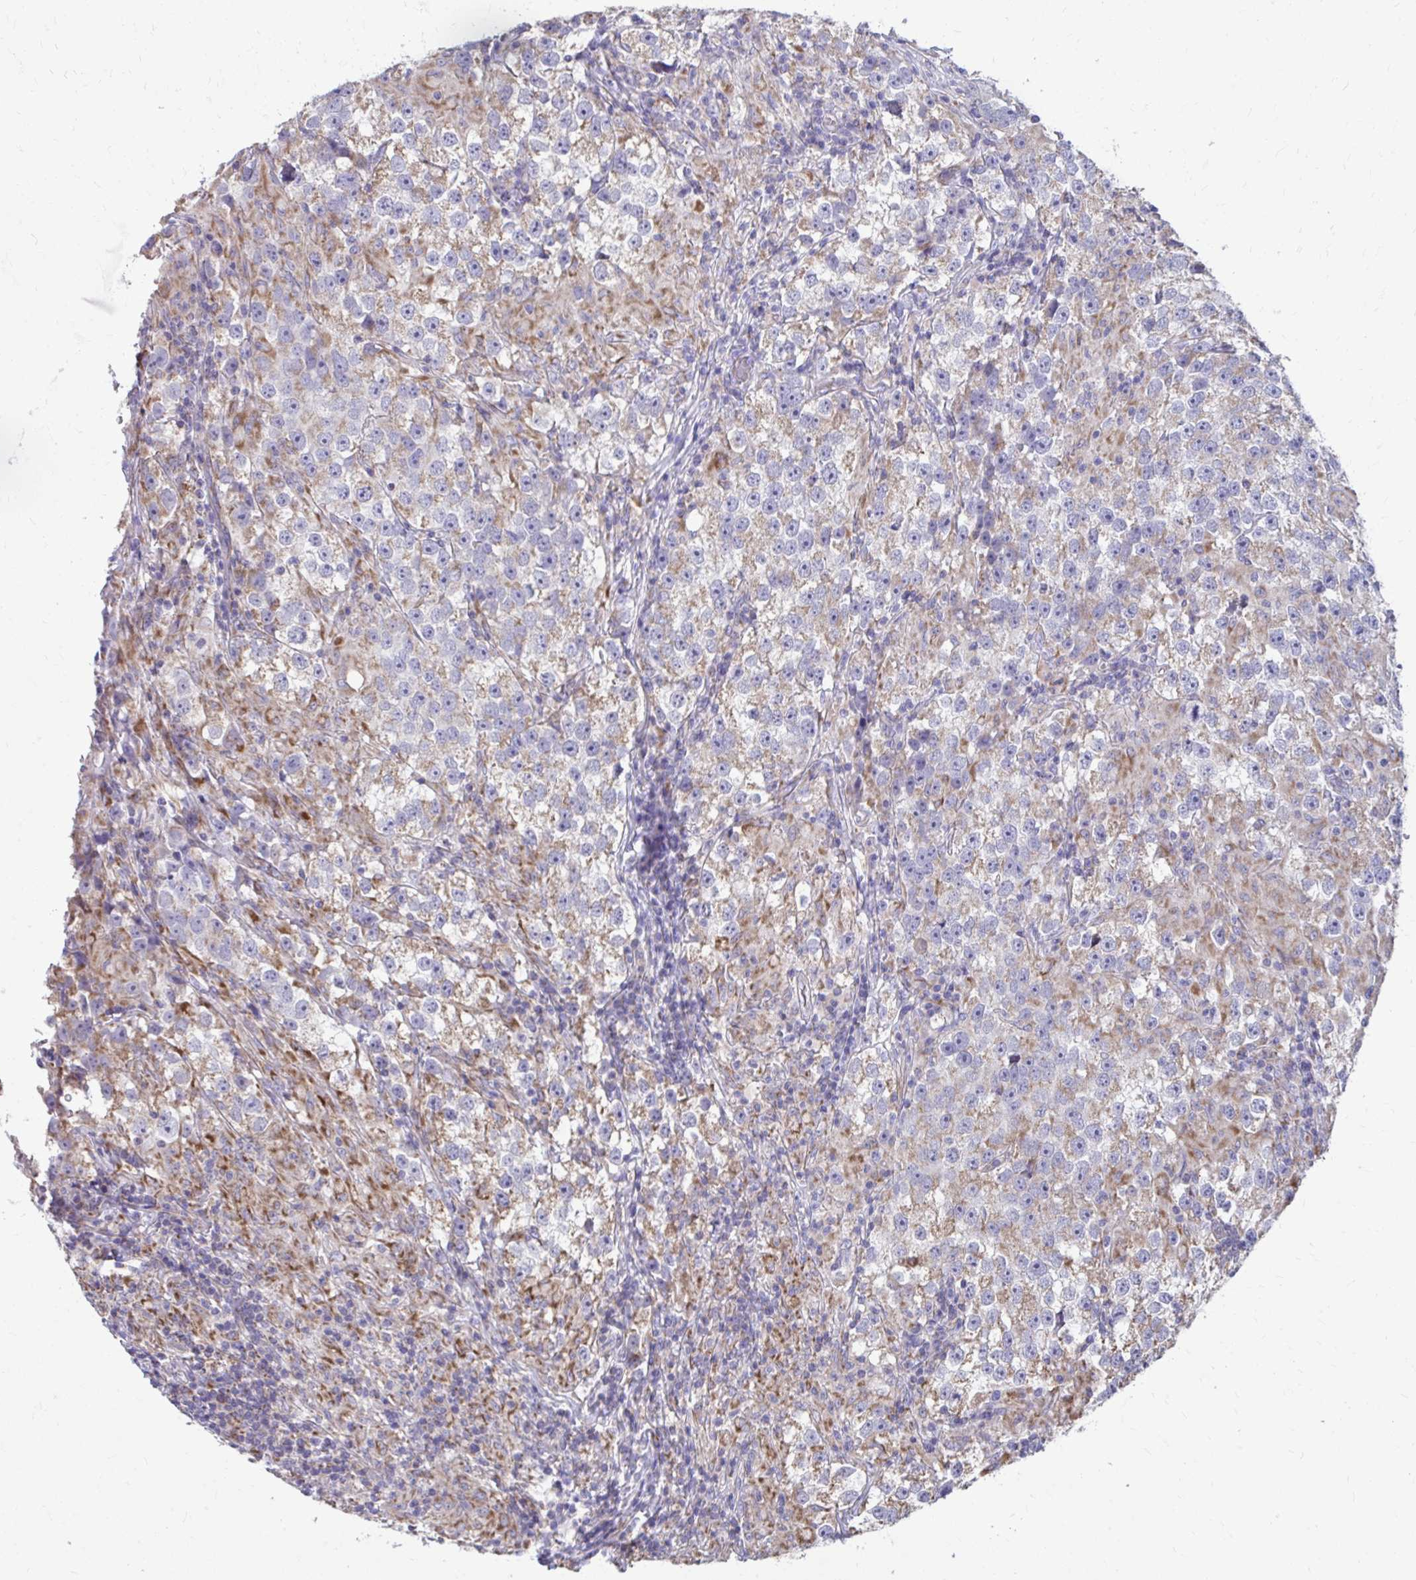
{"staining": {"intensity": "weak", "quantity": "25%-75%", "location": "cytoplasmic/membranous"}, "tissue": "testis cancer", "cell_type": "Tumor cells", "image_type": "cancer", "snomed": [{"axis": "morphology", "description": "Seminoma, NOS"}, {"axis": "topography", "description": "Testis"}], "caption": "Protein analysis of testis seminoma tissue exhibits weak cytoplasmic/membranous positivity in about 25%-75% of tumor cells.", "gene": "LINGO4", "patient": {"sex": "male", "age": 46}}